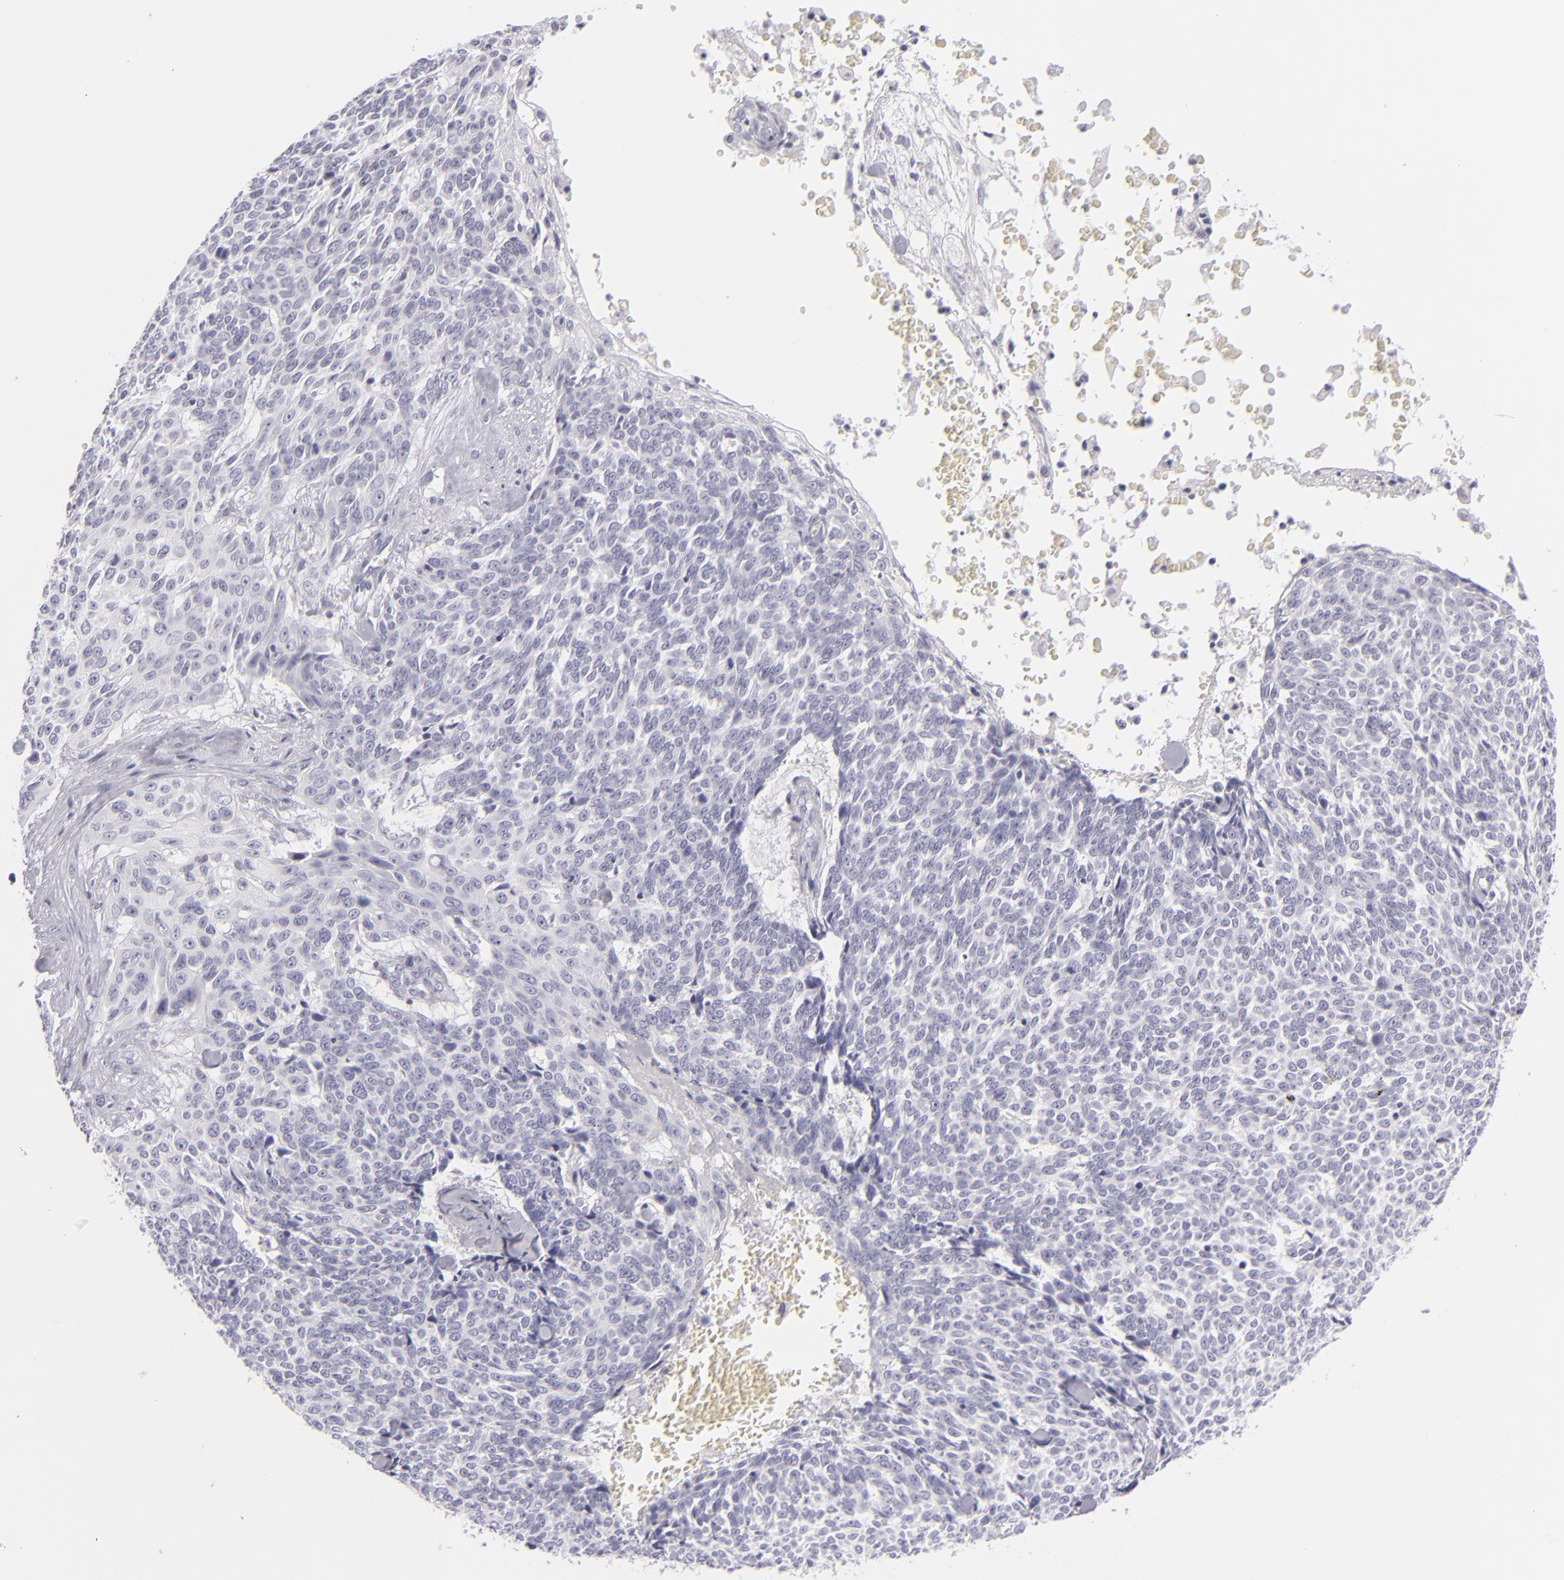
{"staining": {"intensity": "negative", "quantity": "none", "location": "none"}, "tissue": "skin cancer", "cell_type": "Tumor cells", "image_type": "cancer", "snomed": [{"axis": "morphology", "description": "Basal cell carcinoma"}, {"axis": "topography", "description": "Skin"}], "caption": "There is no significant staining in tumor cells of skin cancer (basal cell carcinoma).", "gene": "VIL1", "patient": {"sex": "female", "age": 89}}